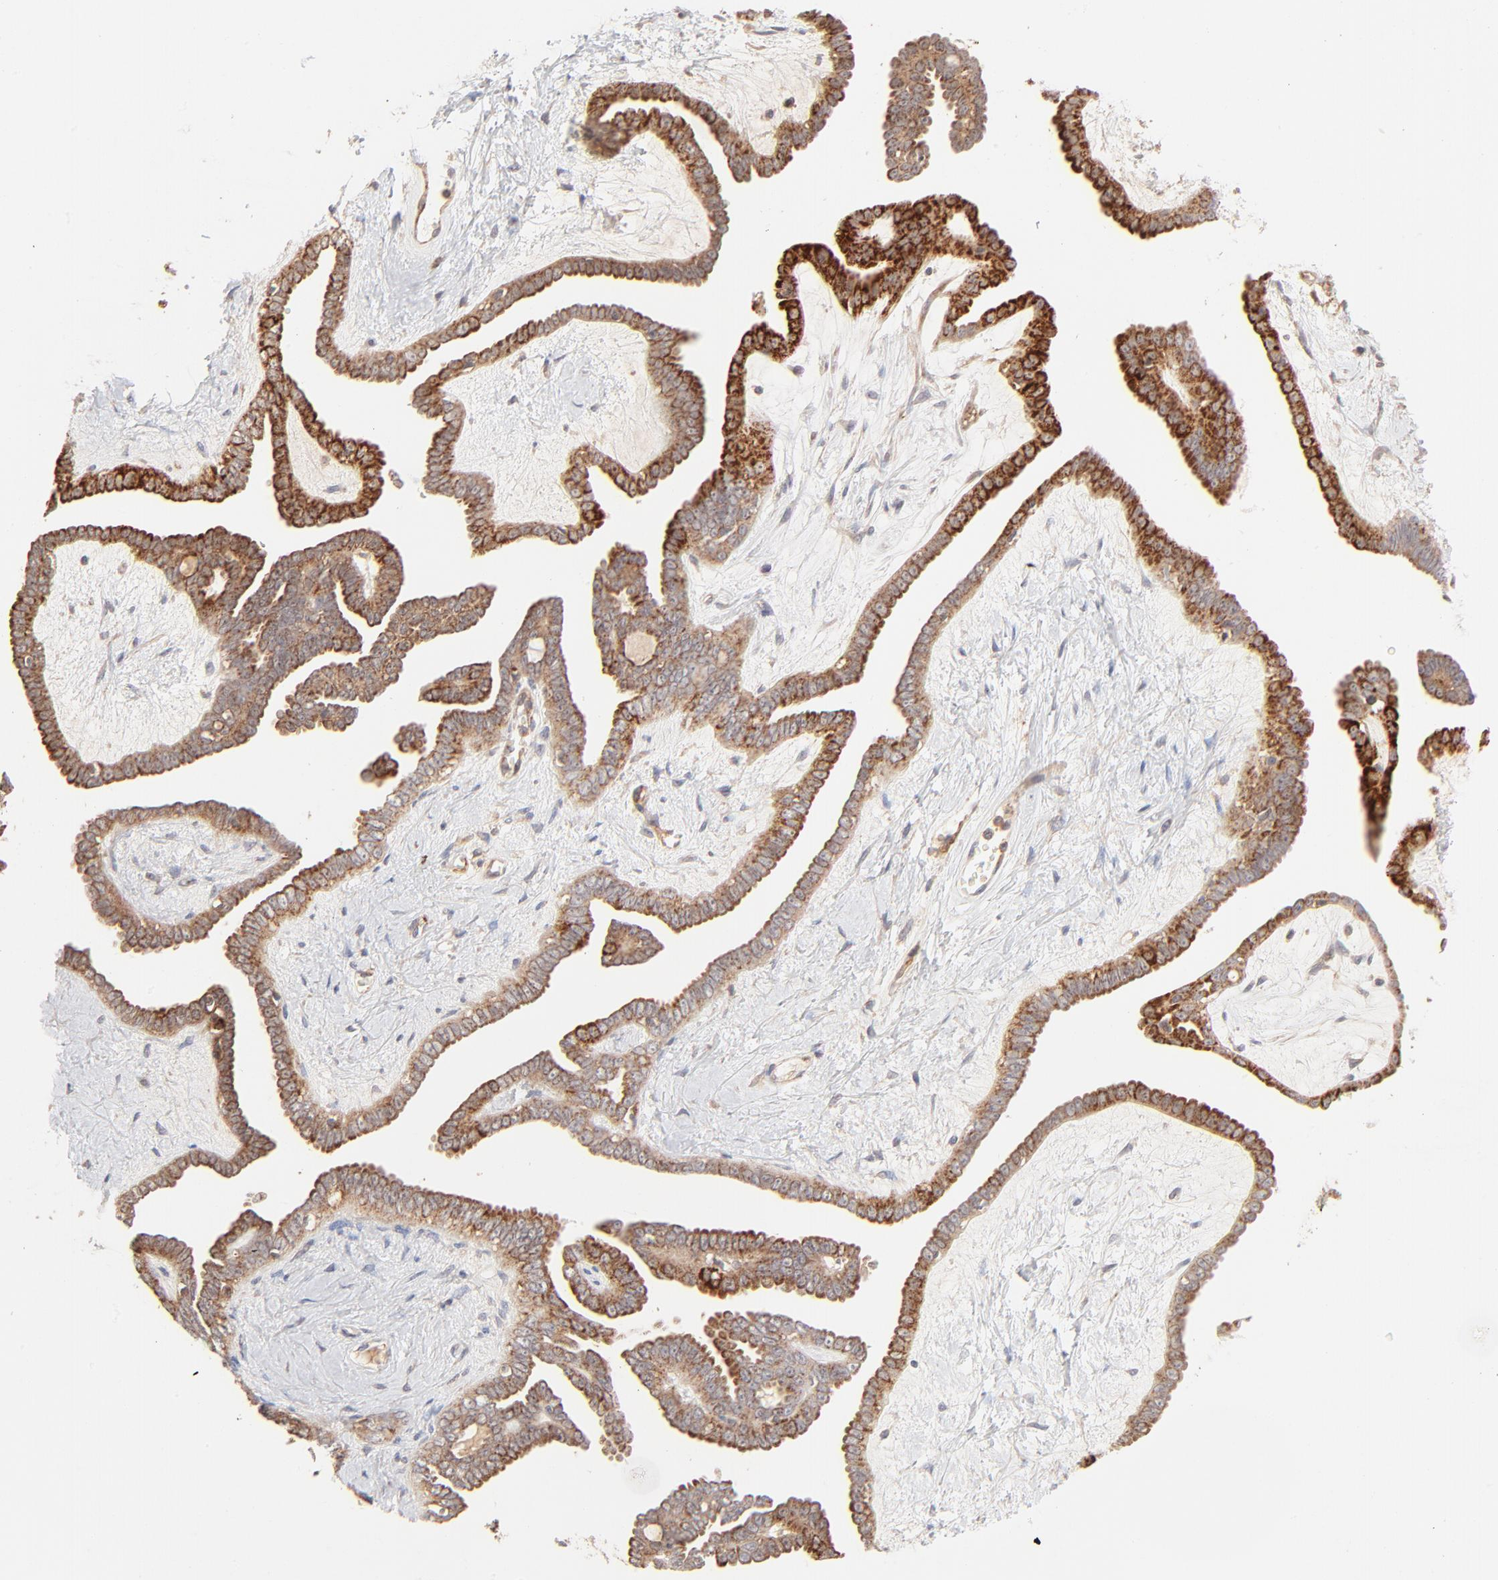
{"staining": {"intensity": "strong", "quantity": ">75%", "location": "cytoplasmic/membranous"}, "tissue": "ovarian cancer", "cell_type": "Tumor cells", "image_type": "cancer", "snomed": [{"axis": "morphology", "description": "Cystadenocarcinoma, serous, NOS"}, {"axis": "topography", "description": "Ovary"}], "caption": "Immunohistochemistry of human serous cystadenocarcinoma (ovarian) shows high levels of strong cytoplasmic/membranous expression in about >75% of tumor cells.", "gene": "CSPG4", "patient": {"sex": "female", "age": 71}}